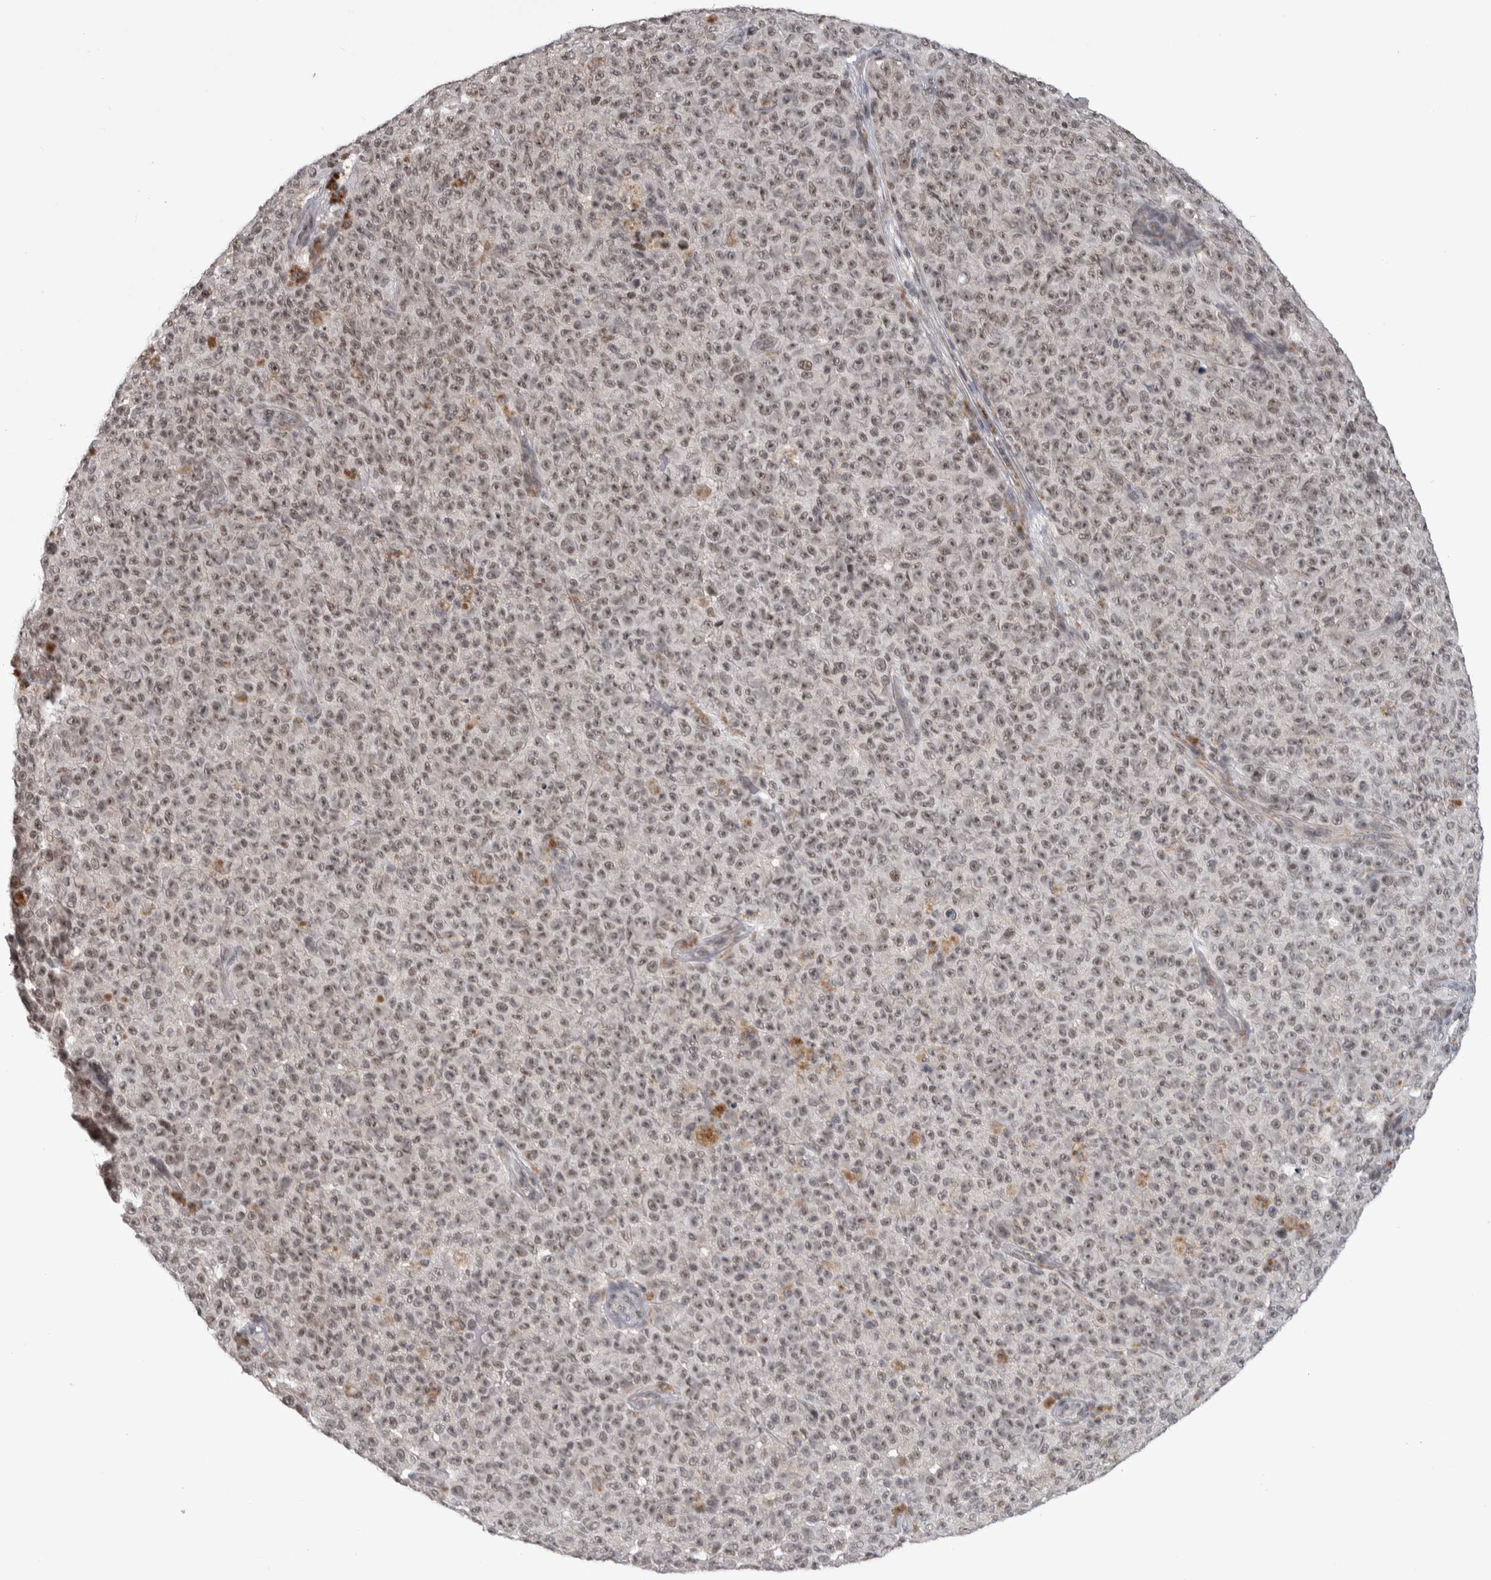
{"staining": {"intensity": "weak", "quantity": ">75%", "location": "nuclear"}, "tissue": "melanoma", "cell_type": "Tumor cells", "image_type": "cancer", "snomed": [{"axis": "morphology", "description": "Malignant melanoma, NOS"}, {"axis": "topography", "description": "Skin"}], "caption": "High-power microscopy captured an IHC image of melanoma, revealing weak nuclear staining in approximately >75% of tumor cells. (brown staining indicates protein expression, while blue staining denotes nuclei).", "gene": "ZSCAN21", "patient": {"sex": "female", "age": 82}}